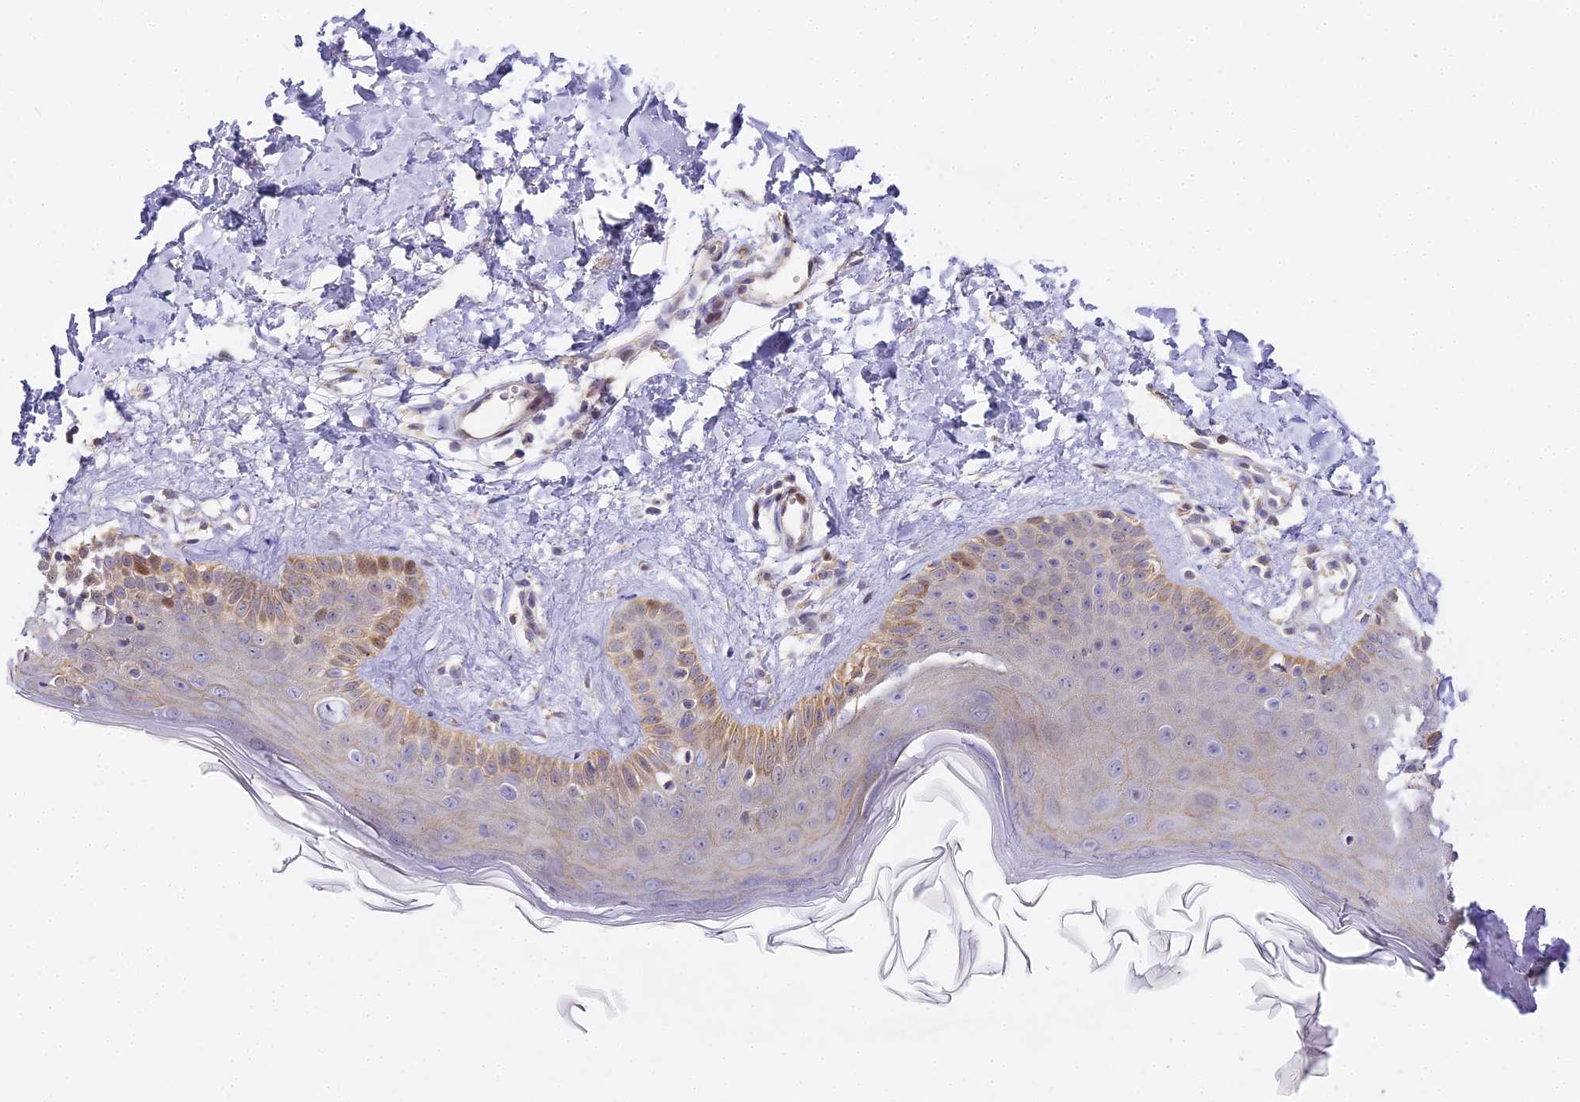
{"staining": {"intensity": "negative", "quantity": "none", "location": "none"}, "tissue": "skin", "cell_type": "Fibroblasts", "image_type": "normal", "snomed": [{"axis": "morphology", "description": "Normal tissue, NOS"}, {"axis": "topography", "description": "Skin"}], "caption": "DAB immunohistochemical staining of benign skin demonstrates no significant expression in fibroblasts.", "gene": "SERP1", "patient": {"sex": "male", "age": 52}}